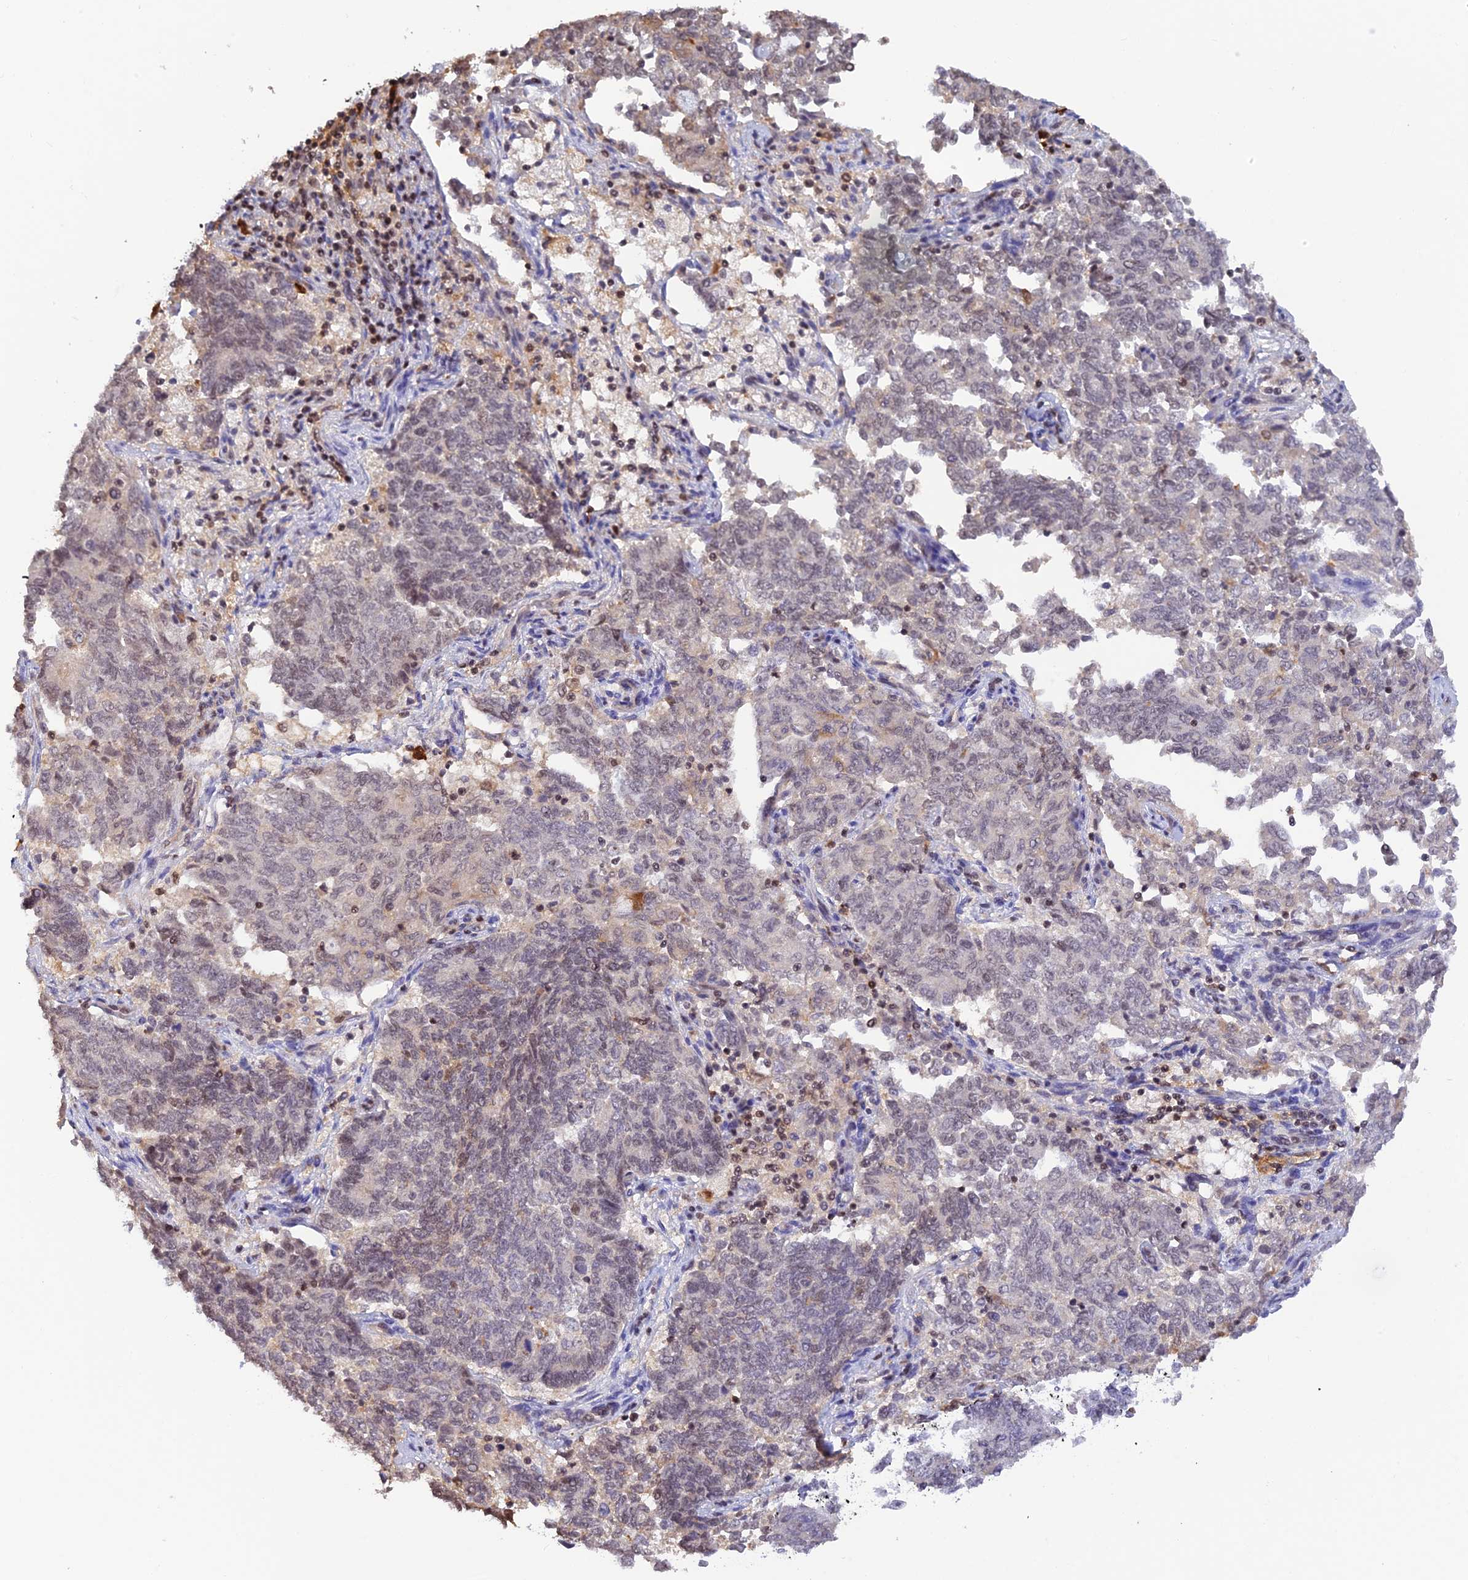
{"staining": {"intensity": "weak", "quantity": "<25%", "location": "nuclear"}, "tissue": "endometrial cancer", "cell_type": "Tumor cells", "image_type": "cancer", "snomed": [{"axis": "morphology", "description": "Adenocarcinoma, NOS"}, {"axis": "topography", "description": "Endometrium"}], "caption": "IHC of human adenocarcinoma (endometrial) reveals no positivity in tumor cells.", "gene": "THAP11", "patient": {"sex": "female", "age": 80}}